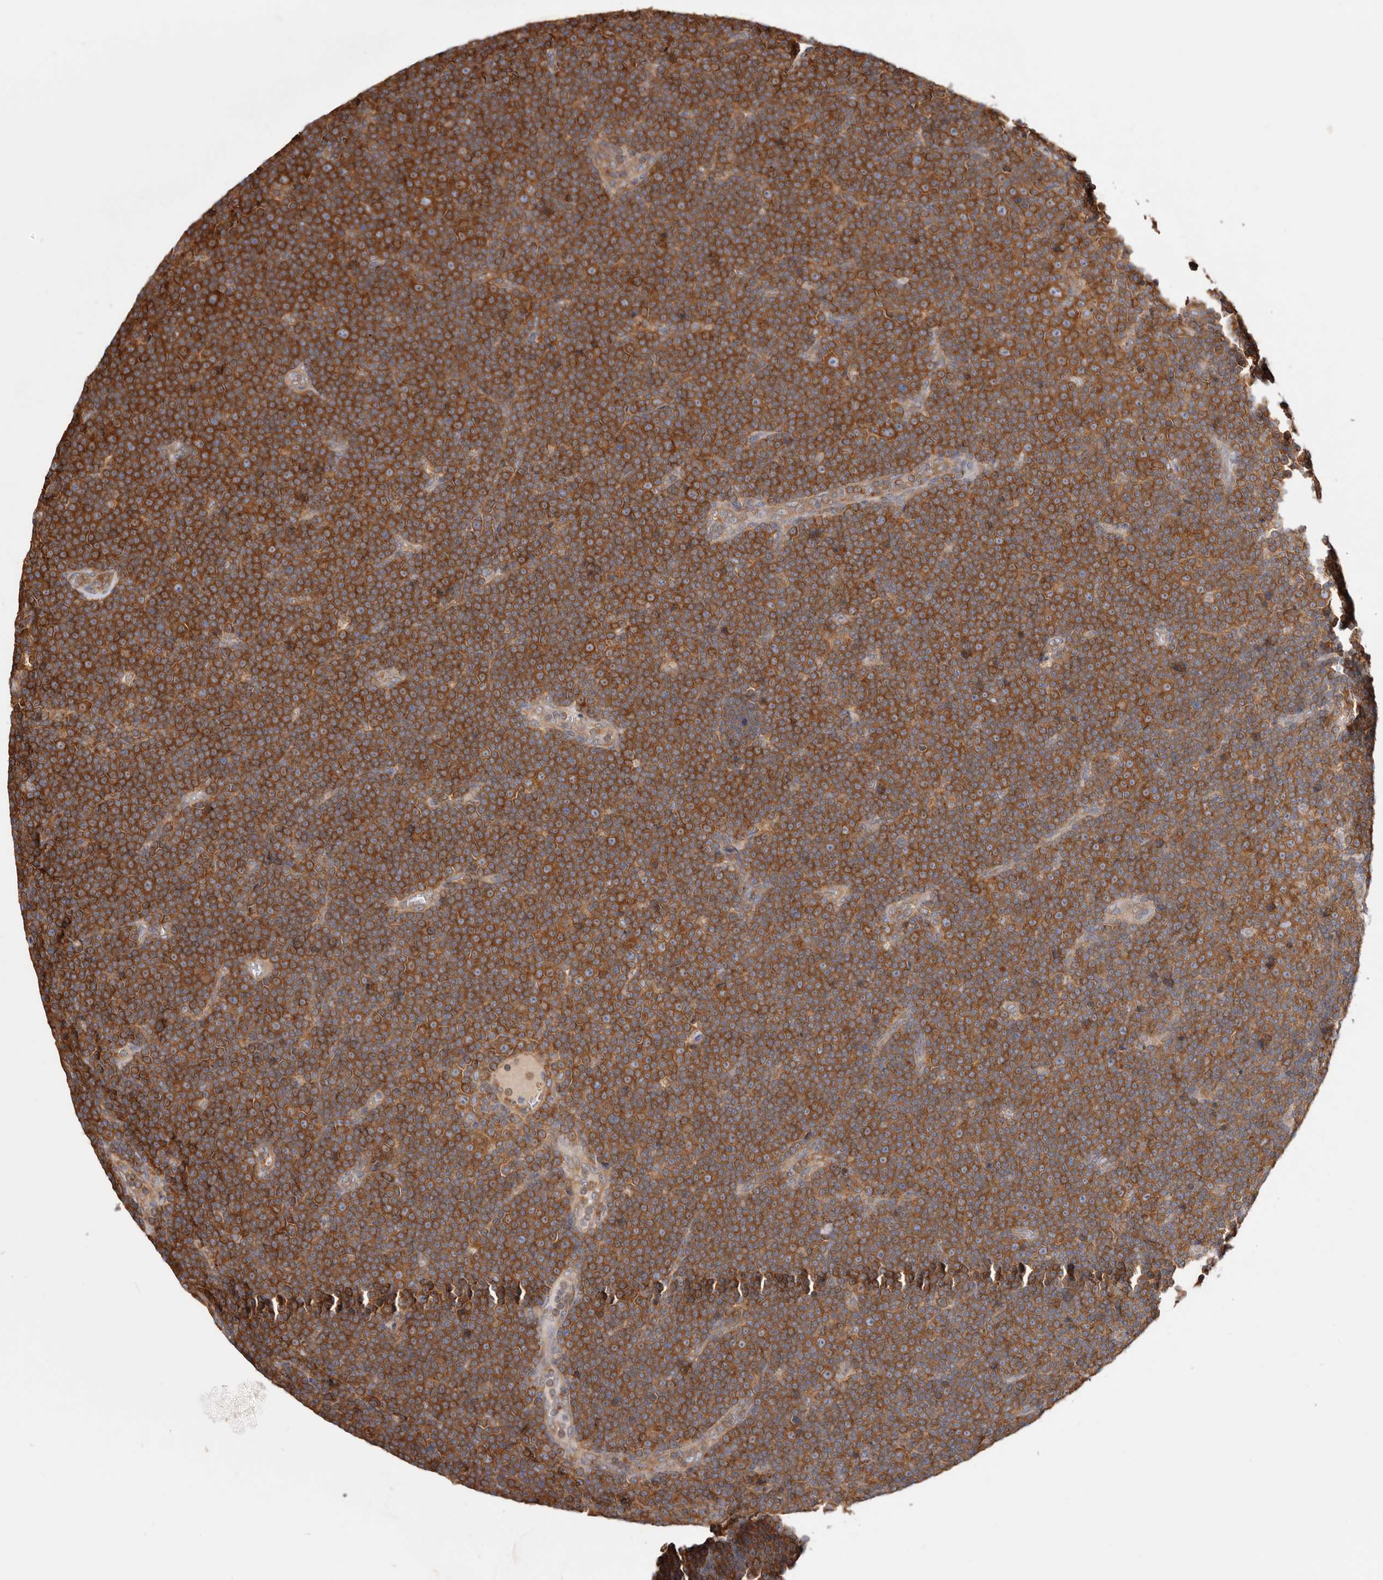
{"staining": {"intensity": "strong", "quantity": ">75%", "location": "cytoplasmic/membranous"}, "tissue": "lymphoma", "cell_type": "Tumor cells", "image_type": "cancer", "snomed": [{"axis": "morphology", "description": "Malignant lymphoma, non-Hodgkin's type, Low grade"}, {"axis": "topography", "description": "Lymph node"}], "caption": "Immunohistochemical staining of human lymphoma reveals strong cytoplasmic/membranous protein staining in approximately >75% of tumor cells. The protein of interest is stained brown, and the nuclei are stained in blue (DAB IHC with brightfield microscopy, high magnification).", "gene": "EPRS1", "patient": {"sex": "female", "age": 67}}